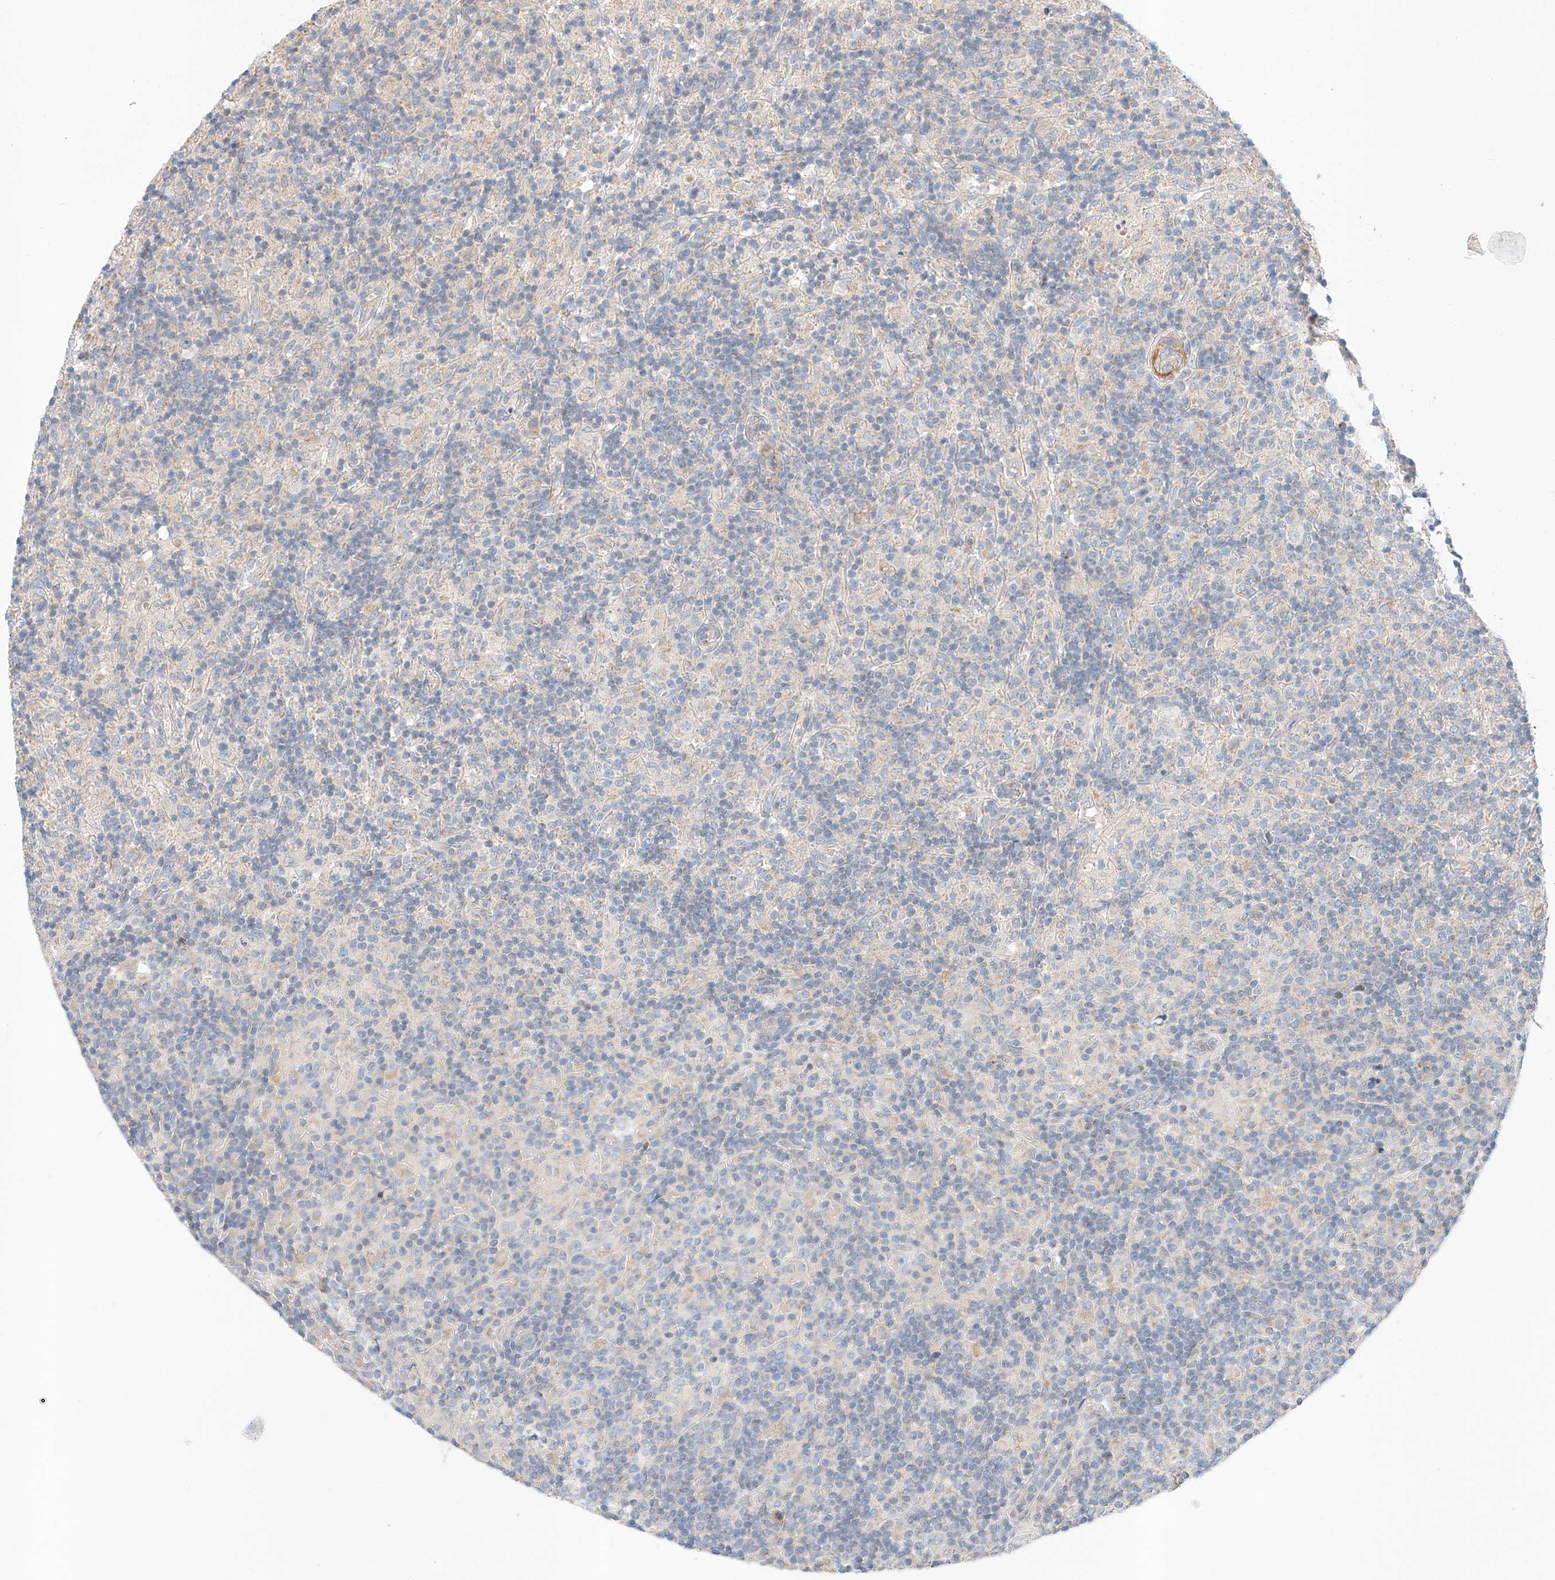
{"staining": {"intensity": "negative", "quantity": "none", "location": "none"}, "tissue": "lymphoma", "cell_type": "Tumor cells", "image_type": "cancer", "snomed": [{"axis": "morphology", "description": "Hodgkin's disease, NOS"}, {"axis": "topography", "description": "Lymph node"}], "caption": "Immunohistochemistry (IHC) of human Hodgkin's disease displays no positivity in tumor cells. (Immunohistochemistry, brightfield microscopy, high magnification).", "gene": "C6orf118", "patient": {"sex": "male", "age": 70}}